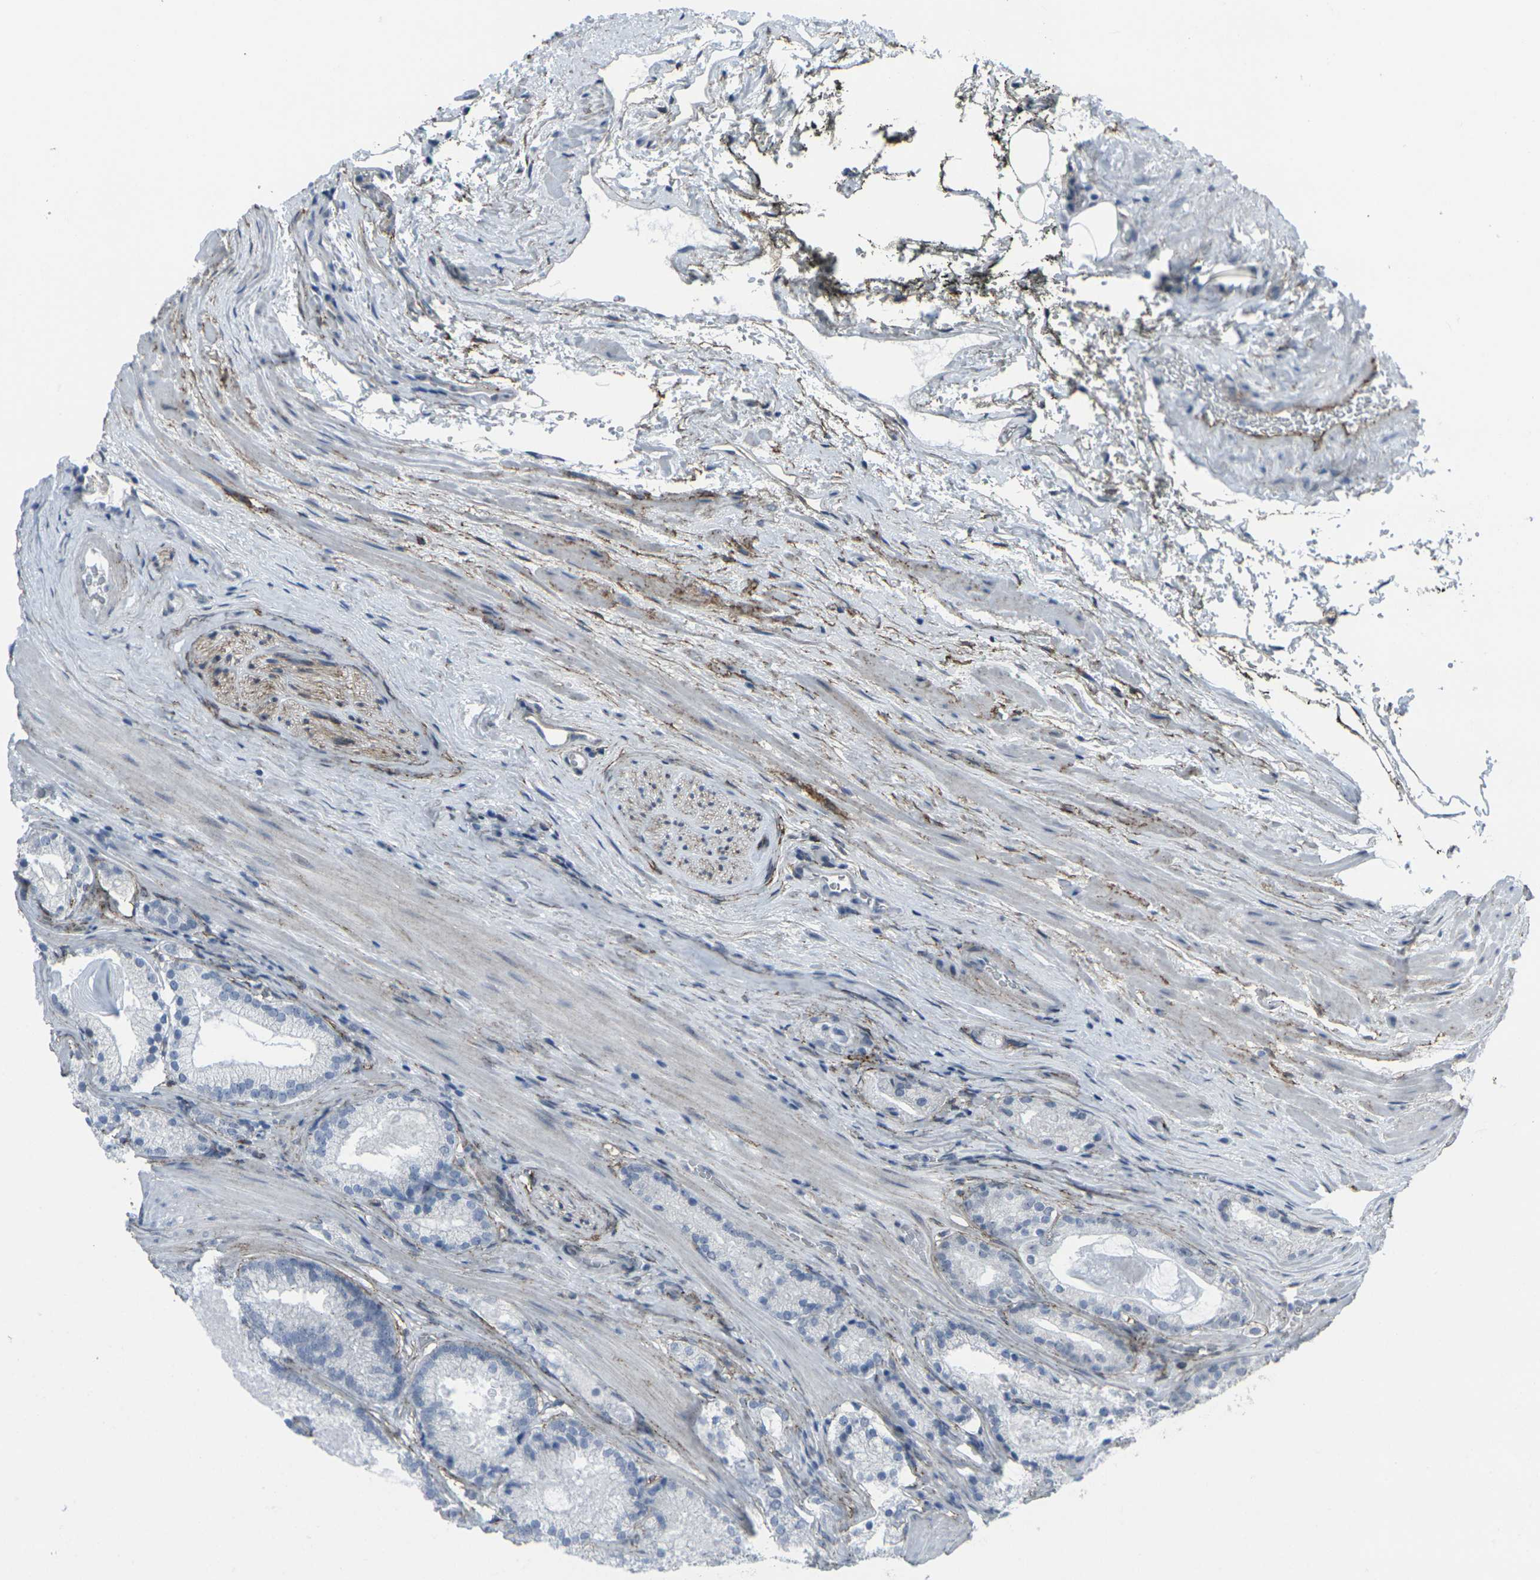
{"staining": {"intensity": "negative", "quantity": "none", "location": "none"}, "tissue": "prostate cancer", "cell_type": "Tumor cells", "image_type": "cancer", "snomed": [{"axis": "morphology", "description": "Adenocarcinoma, Low grade"}, {"axis": "topography", "description": "Prostate"}], "caption": "Adenocarcinoma (low-grade) (prostate) stained for a protein using IHC reveals no staining tumor cells.", "gene": "CDH11", "patient": {"sex": "male", "age": 59}}